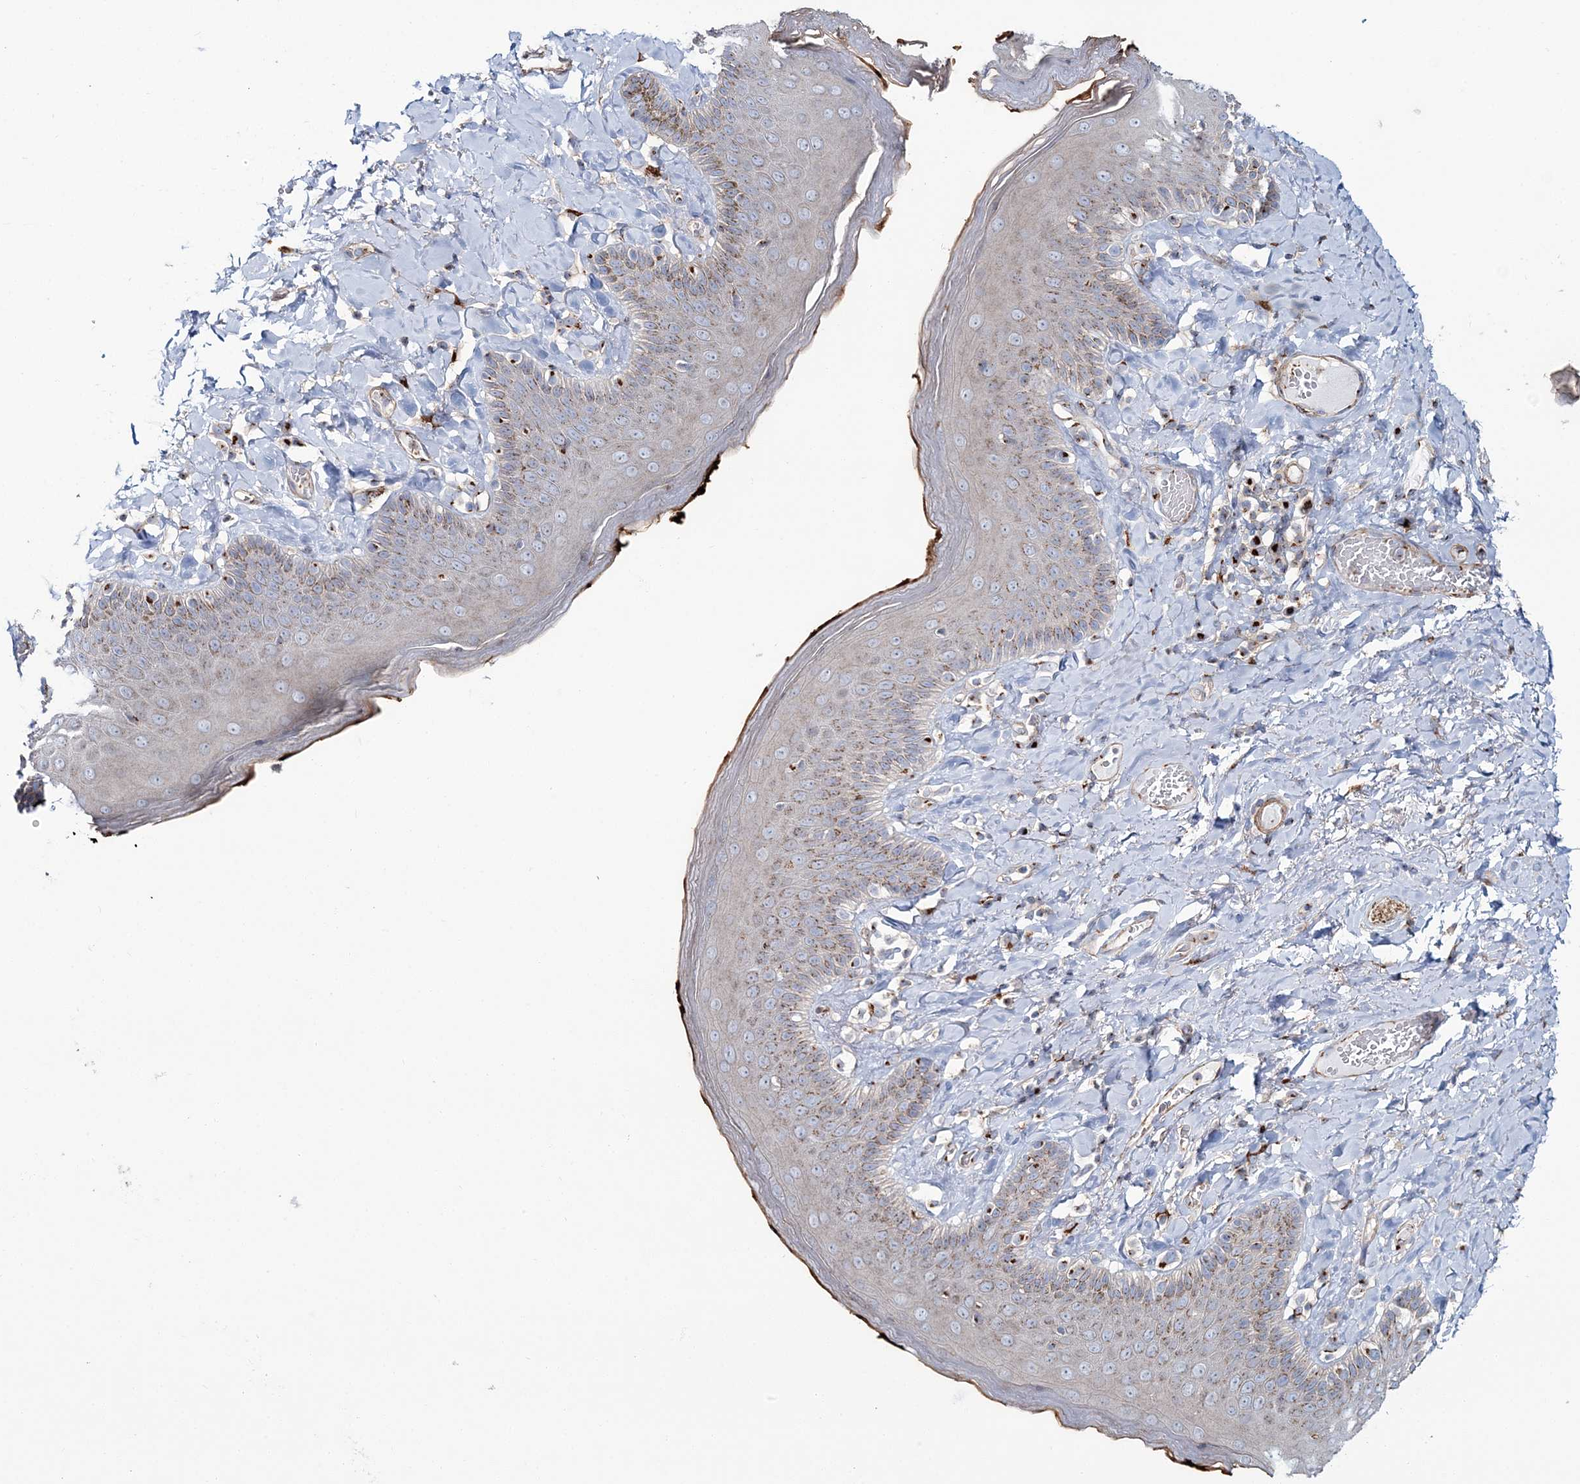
{"staining": {"intensity": "moderate", "quantity": "25%-75%", "location": "cytoplasmic/membranous"}, "tissue": "skin", "cell_type": "Epidermal cells", "image_type": "normal", "snomed": [{"axis": "morphology", "description": "Normal tissue, NOS"}, {"axis": "topography", "description": "Anal"}], "caption": "This micrograph displays unremarkable skin stained with immunohistochemistry (IHC) to label a protein in brown. The cytoplasmic/membranous of epidermal cells show moderate positivity for the protein. Nuclei are counter-stained blue.", "gene": "MAN1A2", "patient": {"sex": "male", "age": 69}}